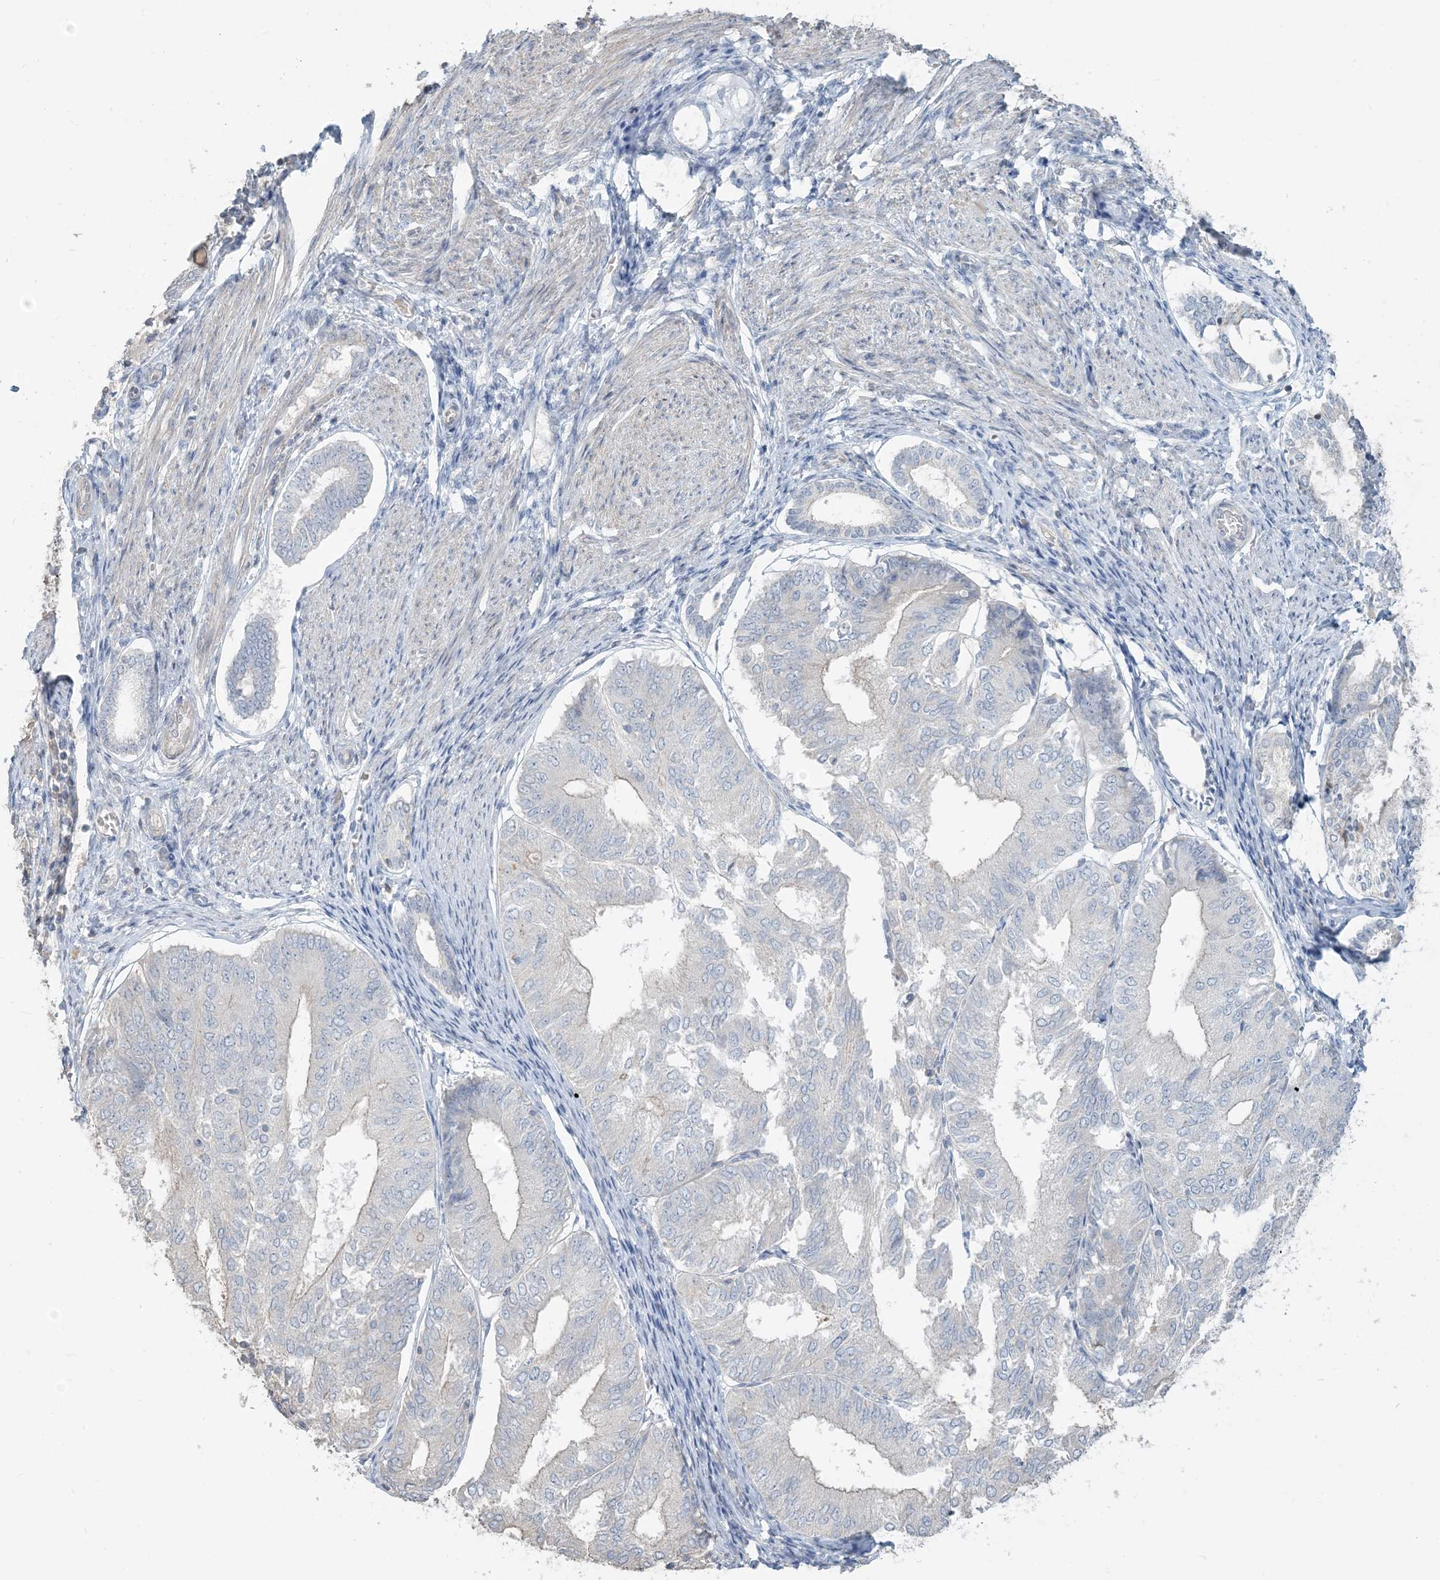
{"staining": {"intensity": "negative", "quantity": "none", "location": "none"}, "tissue": "endometrial cancer", "cell_type": "Tumor cells", "image_type": "cancer", "snomed": [{"axis": "morphology", "description": "Adenocarcinoma, NOS"}, {"axis": "topography", "description": "Endometrium"}], "caption": "Adenocarcinoma (endometrial) was stained to show a protein in brown. There is no significant expression in tumor cells.", "gene": "NPHS2", "patient": {"sex": "female", "age": 81}}